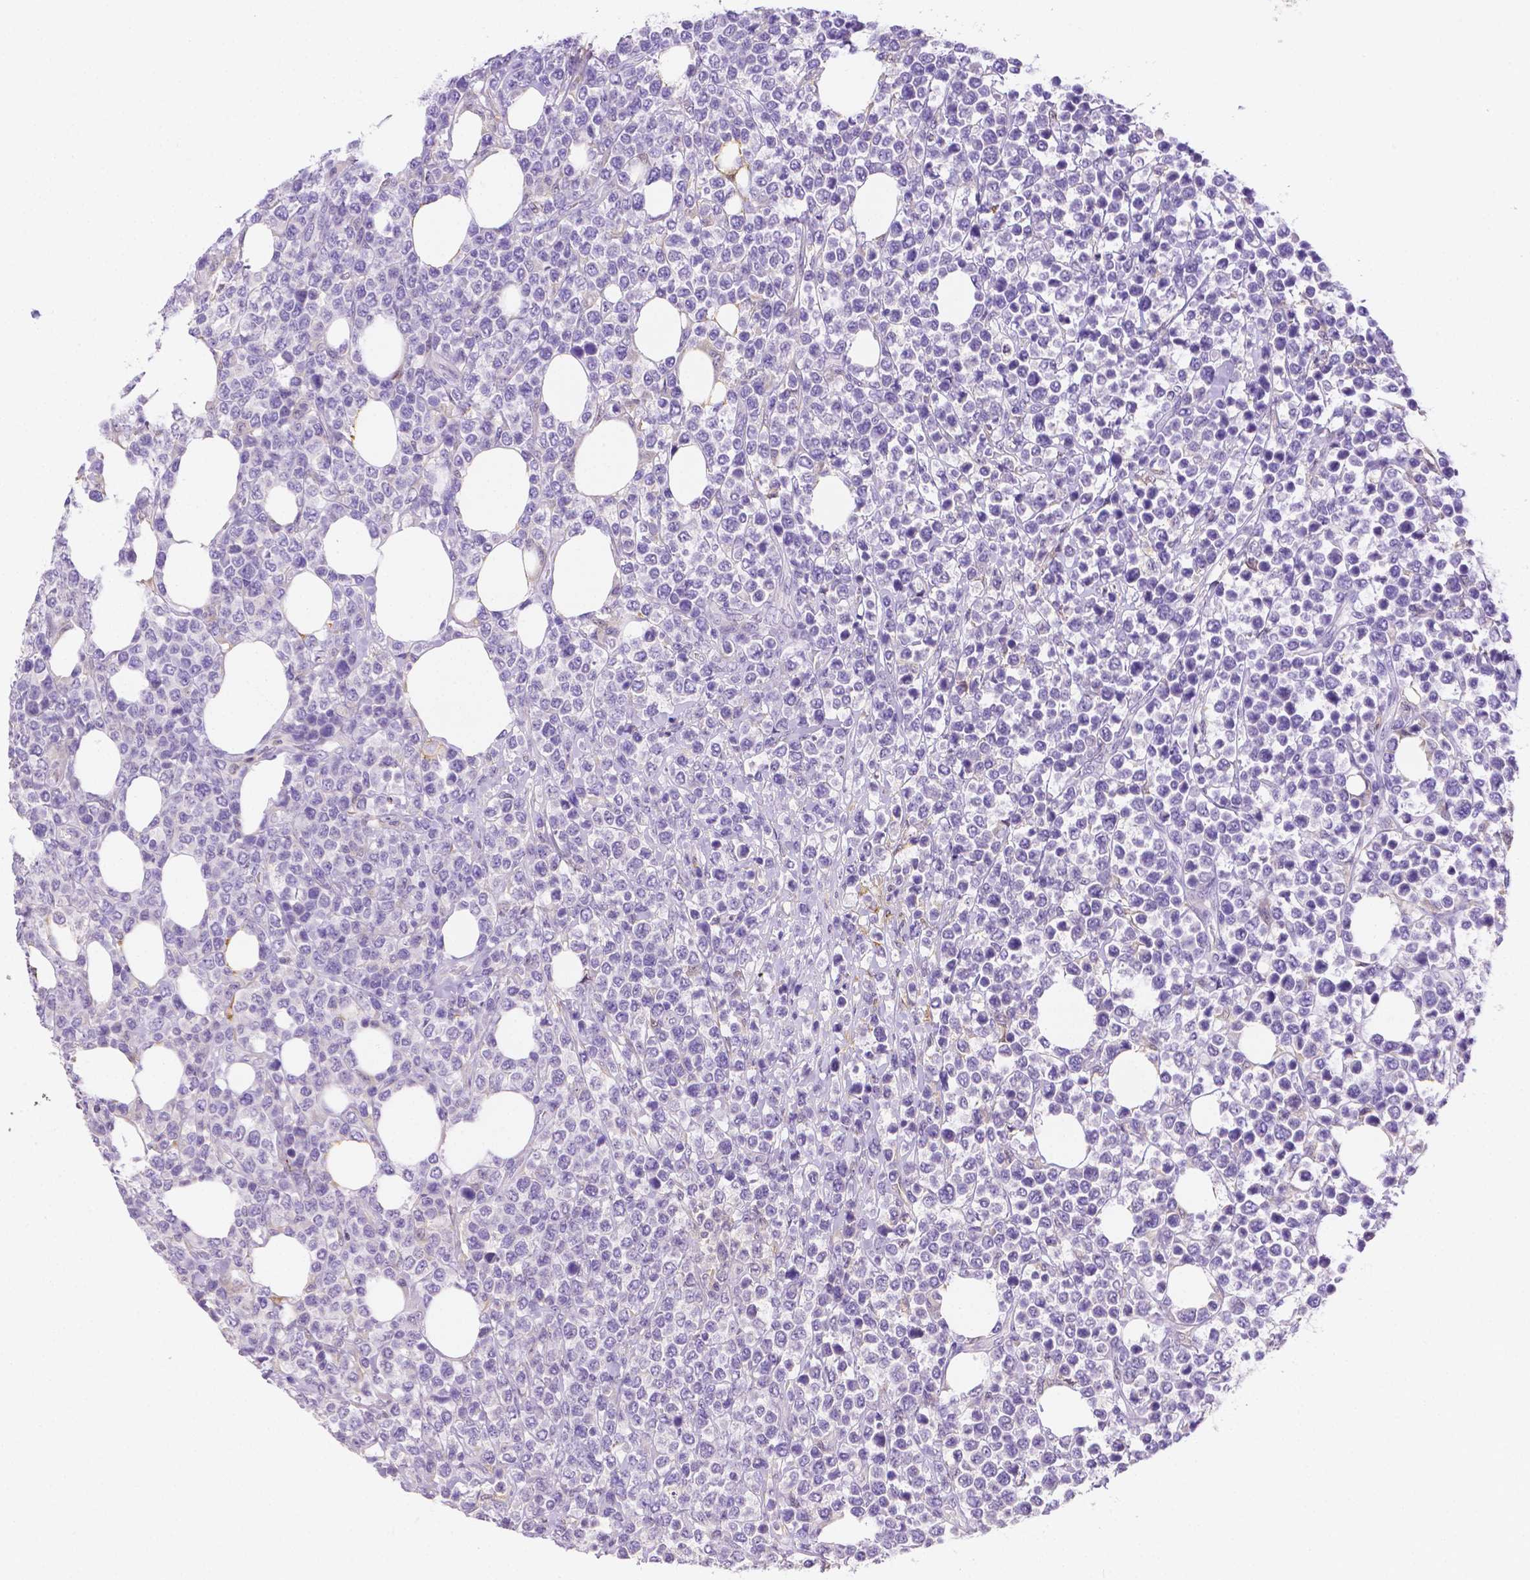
{"staining": {"intensity": "negative", "quantity": "none", "location": "none"}, "tissue": "lymphoma", "cell_type": "Tumor cells", "image_type": "cancer", "snomed": [{"axis": "morphology", "description": "Malignant lymphoma, non-Hodgkin's type, High grade"}, {"axis": "topography", "description": "Soft tissue"}], "caption": "An image of human lymphoma is negative for staining in tumor cells. The staining was performed using DAB (3,3'-diaminobenzidine) to visualize the protein expression in brown, while the nuclei were stained in blue with hematoxylin (Magnification: 20x).", "gene": "NXPH2", "patient": {"sex": "female", "age": 56}}